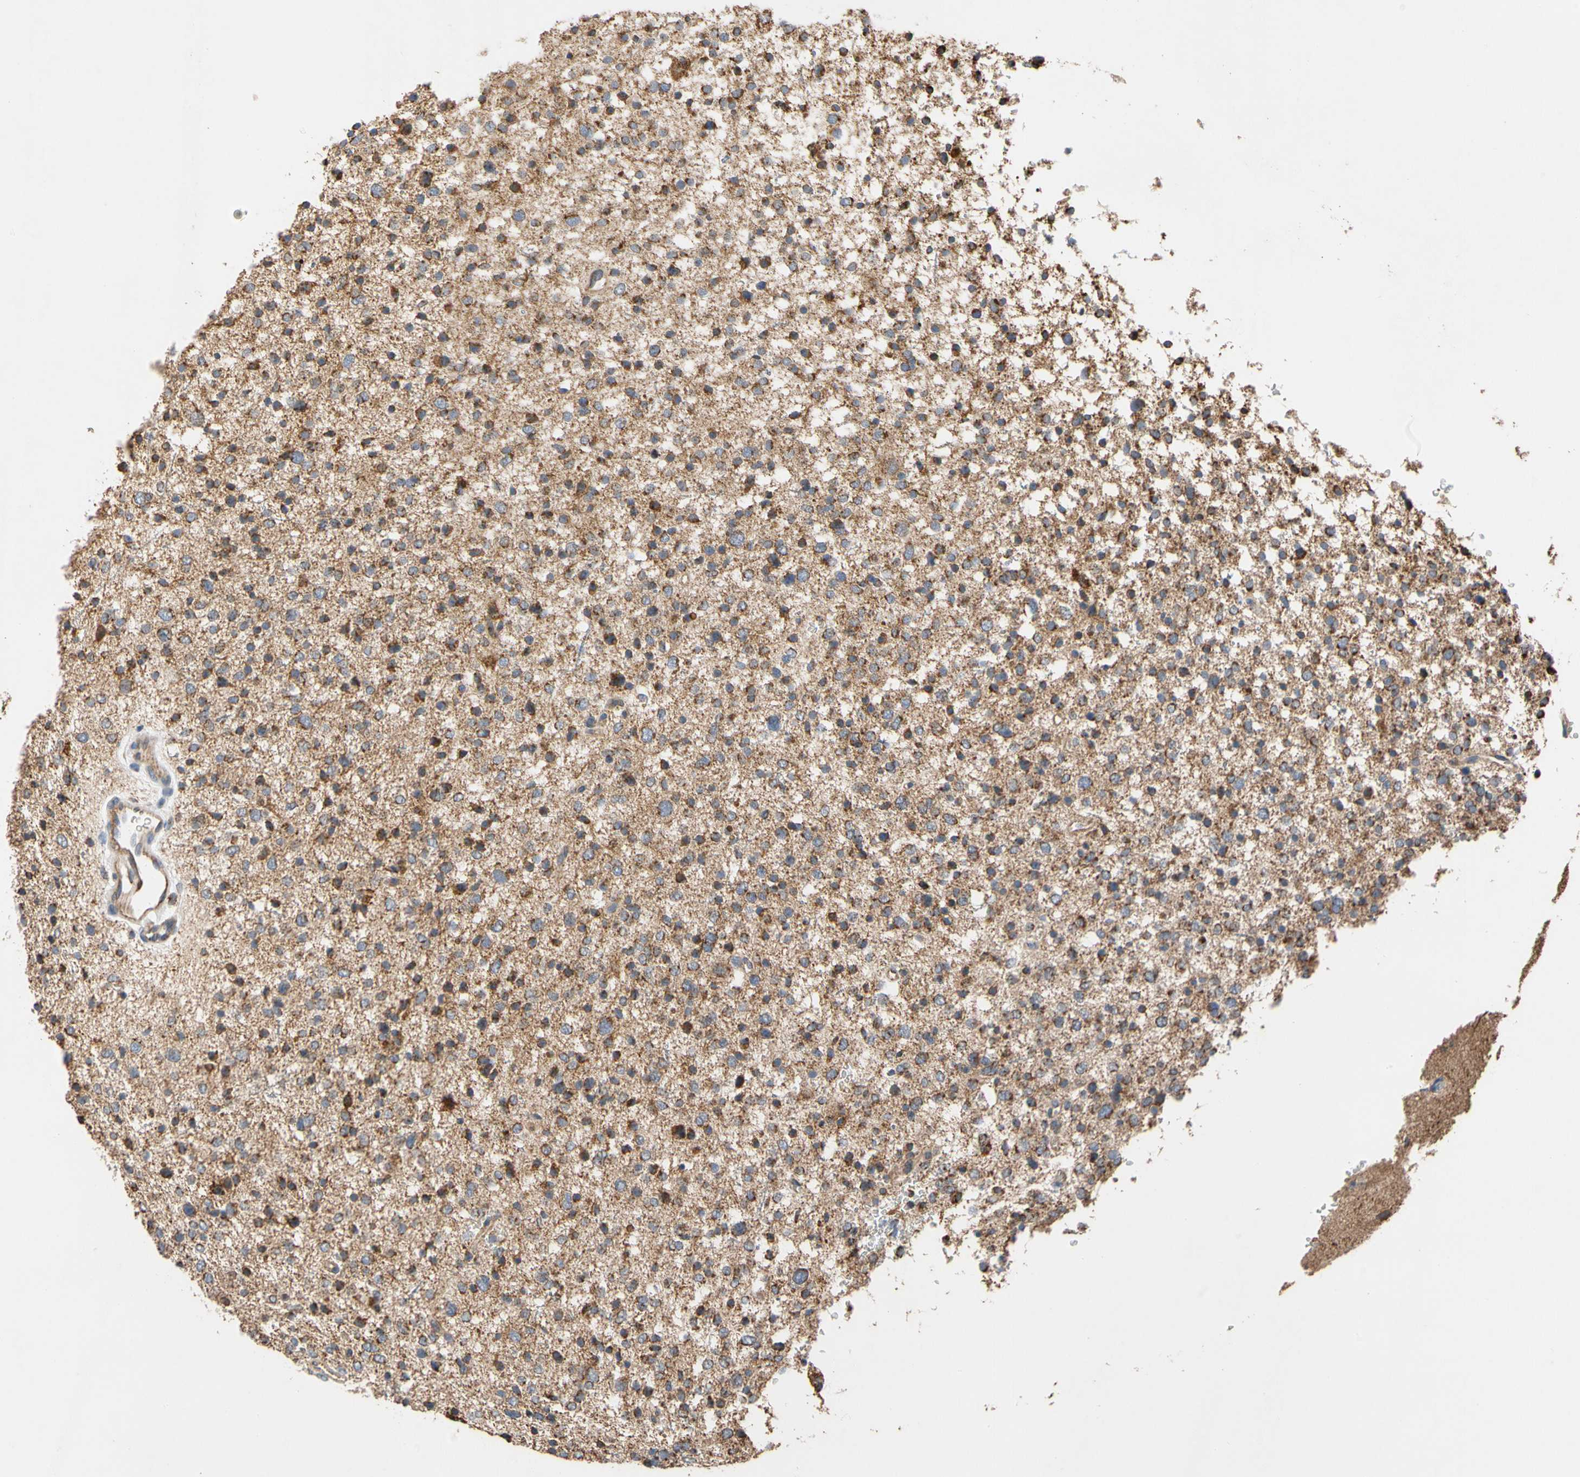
{"staining": {"intensity": "moderate", "quantity": ">75%", "location": "cytoplasmic/membranous"}, "tissue": "glioma", "cell_type": "Tumor cells", "image_type": "cancer", "snomed": [{"axis": "morphology", "description": "Glioma, malignant, Low grade"}, {"axis": "topography", "description": "Brain"}], "caption": "Glioma was stained to show a protein in brown. There is medium levels of moderate cytoplasmic/membranous positivity in about >75% of tumor cells.", "gene": "GPD2", "patient": {"sex": "female", "age": 37}}